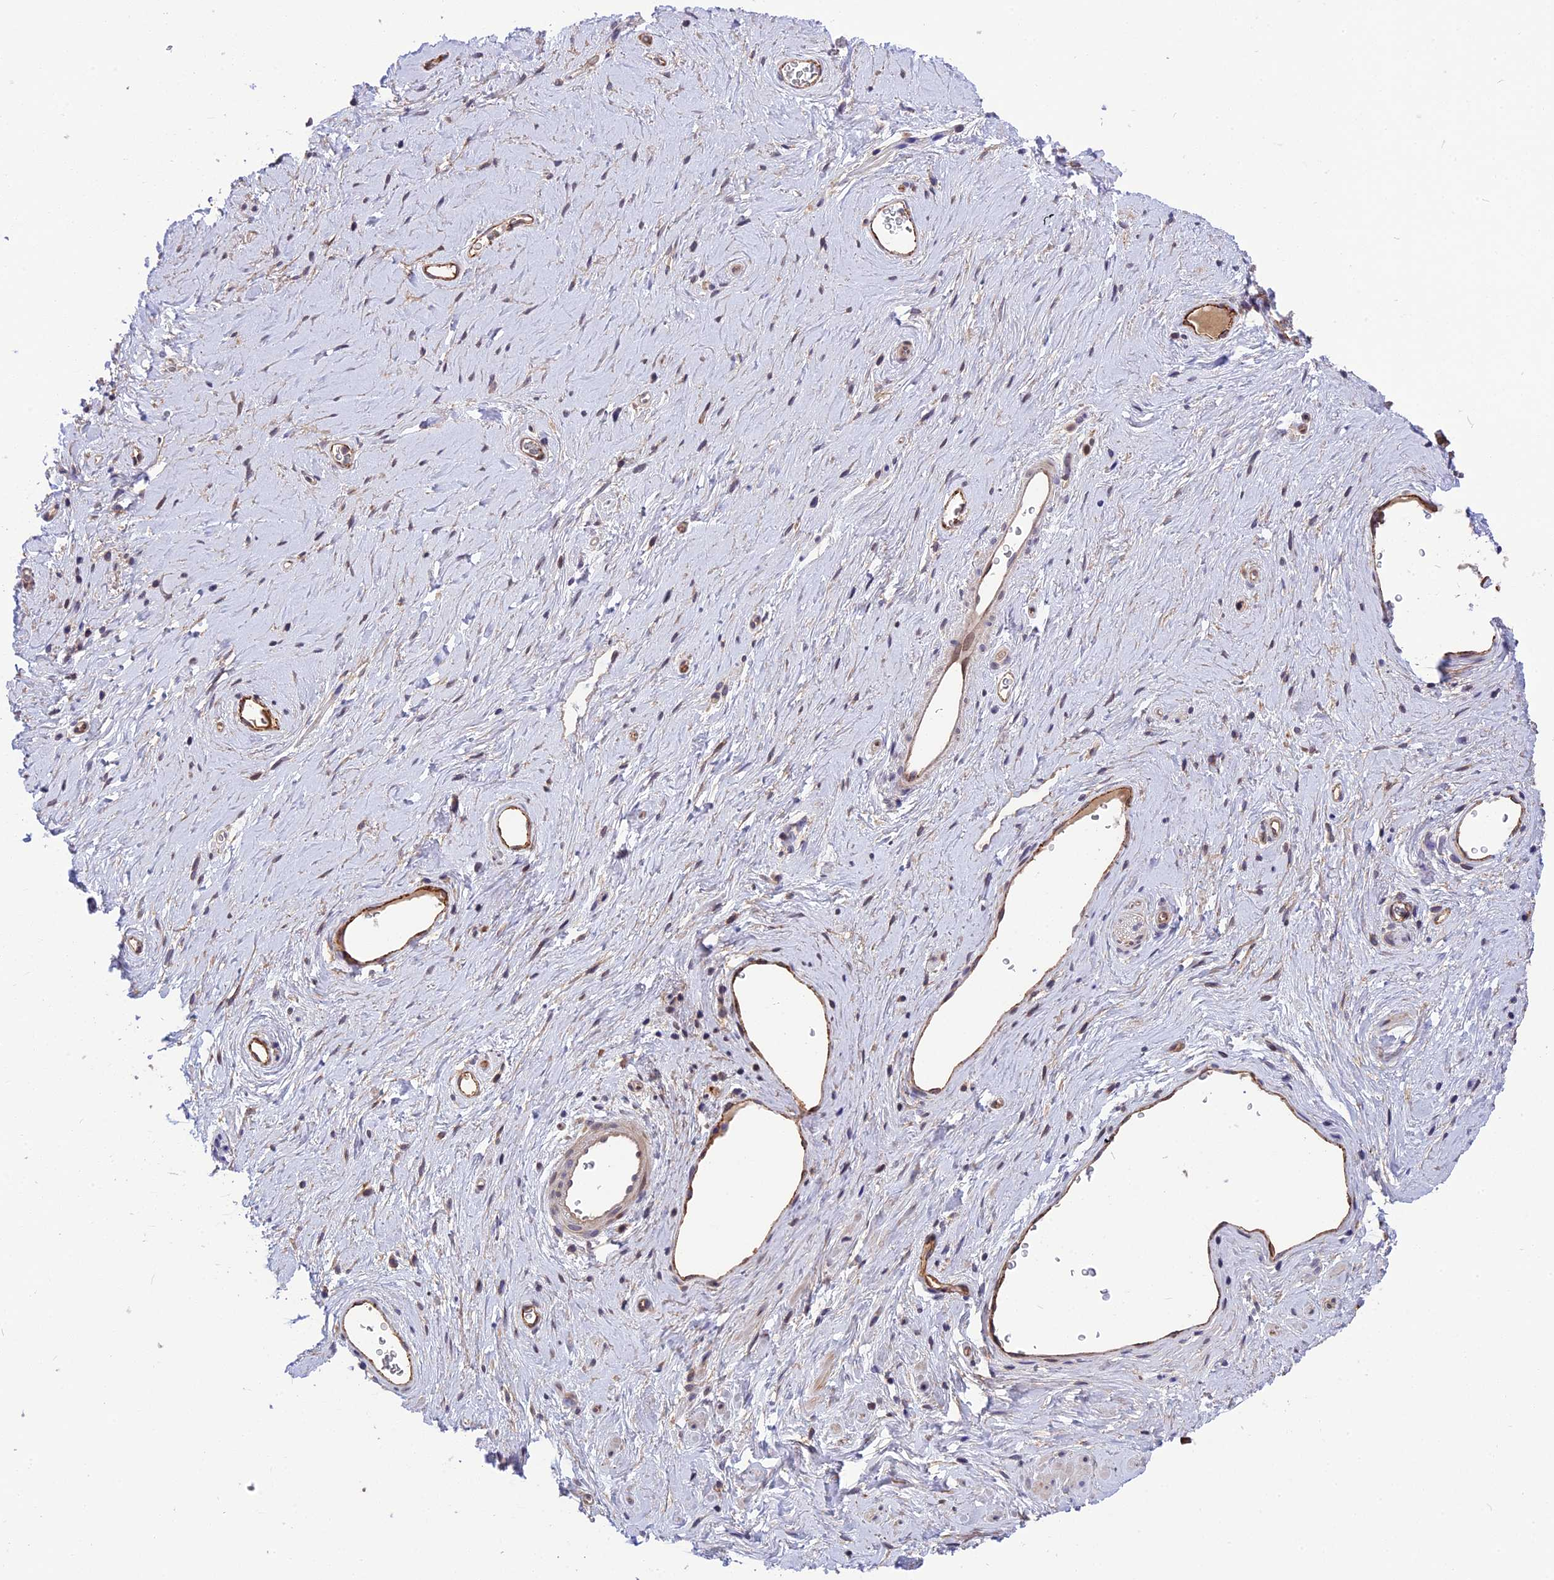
{"staining": {"intensity": "moderate", "quantity": "25%-75%", "location": "none"}, "tissue": "adipose tissue", "cell_type": "Adipocytes", "image_type": "normal", "snomed": [{"axis": "morphology", "description": "Normal tissue, NOS"}, {"axis": "morphology", "description": "Adenocarcinoma, NOS"}, {"axis": "topography", "description": "Rectum"}, {"axis": "topography", "description": "Vagina"}, {"axis": "topography", "description": "Peripheral nerve tissue"}], "caption": "Human adipose tissue stained with a brown dye displays moderate None positive staining in about 25%-75% of adipocytes.", "gene": "MFSD2A", "patient": {"sex": "female", "age": 71}}